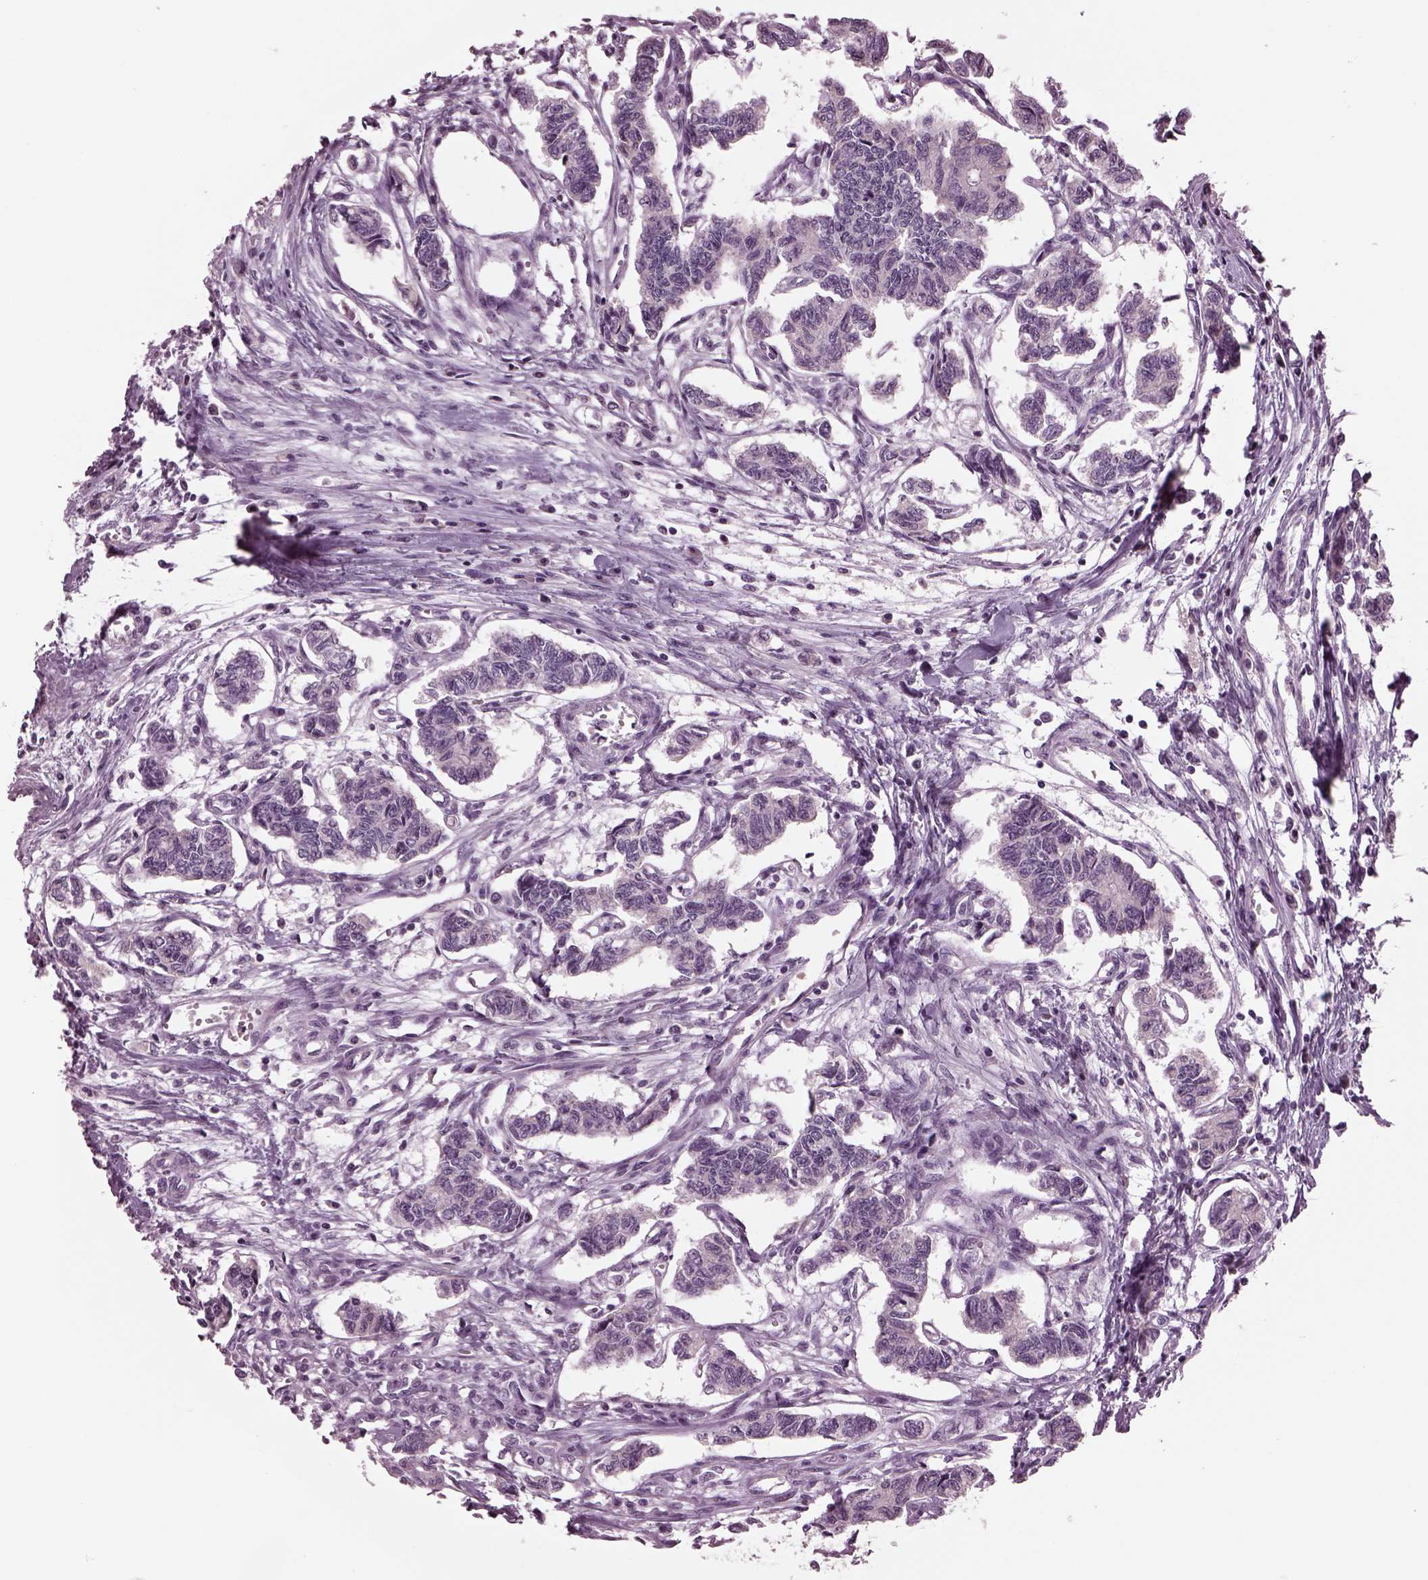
{"staining": {"intensity": "negative", "quantity": "none", "location": "none"}, "tissue": "carcinoid", "cell_type": "Tumor cells", "image_type": "cancer", "snomed": [{"axis": "morphology", "description": "Carcinoid, malignant, NOS"}, {"axis": "topography", "description": "Kidney"}], "caption": "DAB (3,3'-diaminobenzidine) immunohistochemical staining of human carcinoid demonstrates no significant expression in tumor cells.", "gene": "CLCN4", "patient": {"sex": "female", "age": 41}}